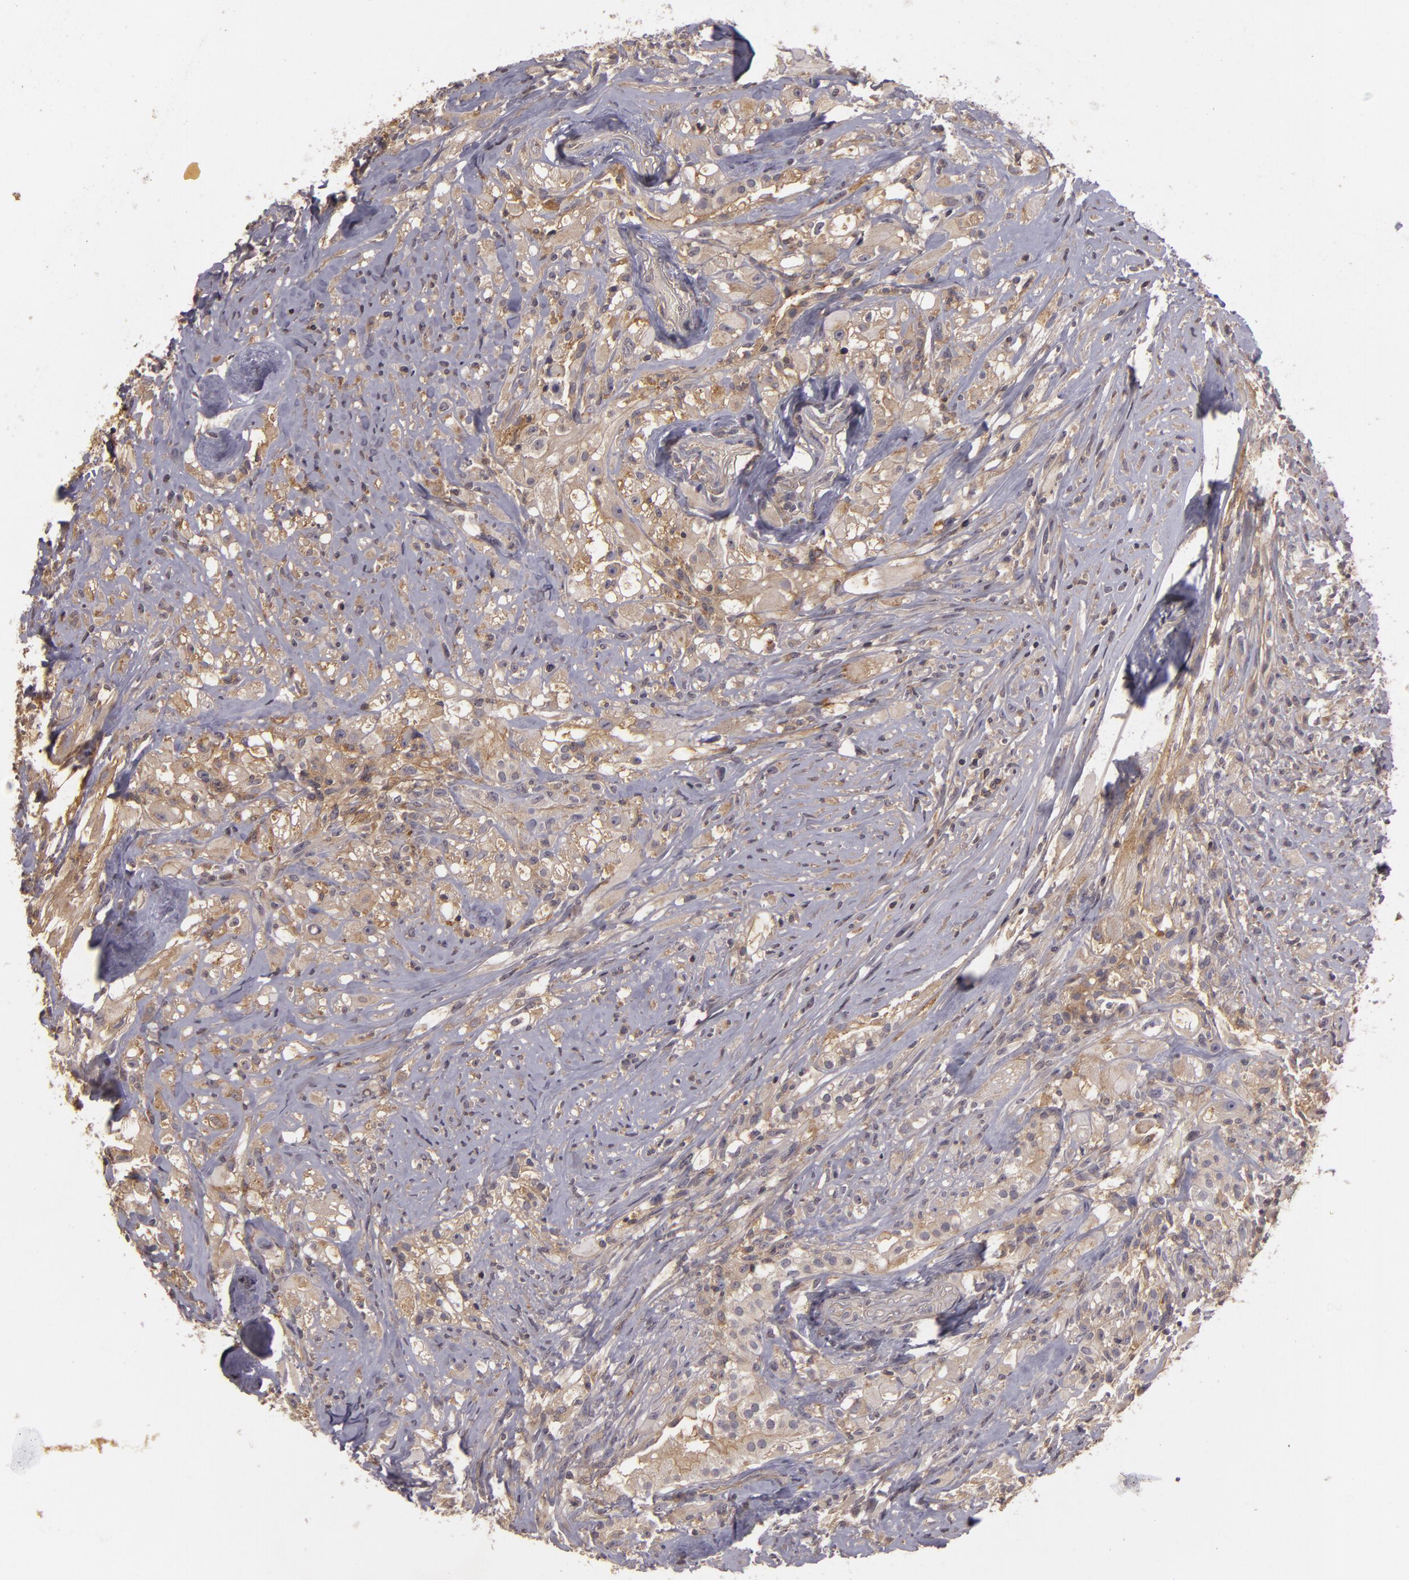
{"staining": {"intensity": "weak", "quantity": ">75%", "location": "cytoplasmic/membranous"}, "tissue": "glioma", "cell_type": "Tumor cells", "image_type": "cancer", "snomed": [{"axis": "morphology", "description": "Glioma, malignant, High grade"}, {"axis": "topography", "description": "Brain"}], "caption": "Immunohistochemistry staining of malignant glioma (high-grade), which shows low levels of weak cytoplasmic/membranous expression in about >75% of tumor cells indicating weak cytoplasmic/membranous protein staining. The staining was performed using DAB (3,3'-diaminobenzidine) (brown) for protein detection and nuclei were counterstained in hematoxylin (blue).", "gene": "HRAS", "patient": {"sex": "male", "age": 48}}